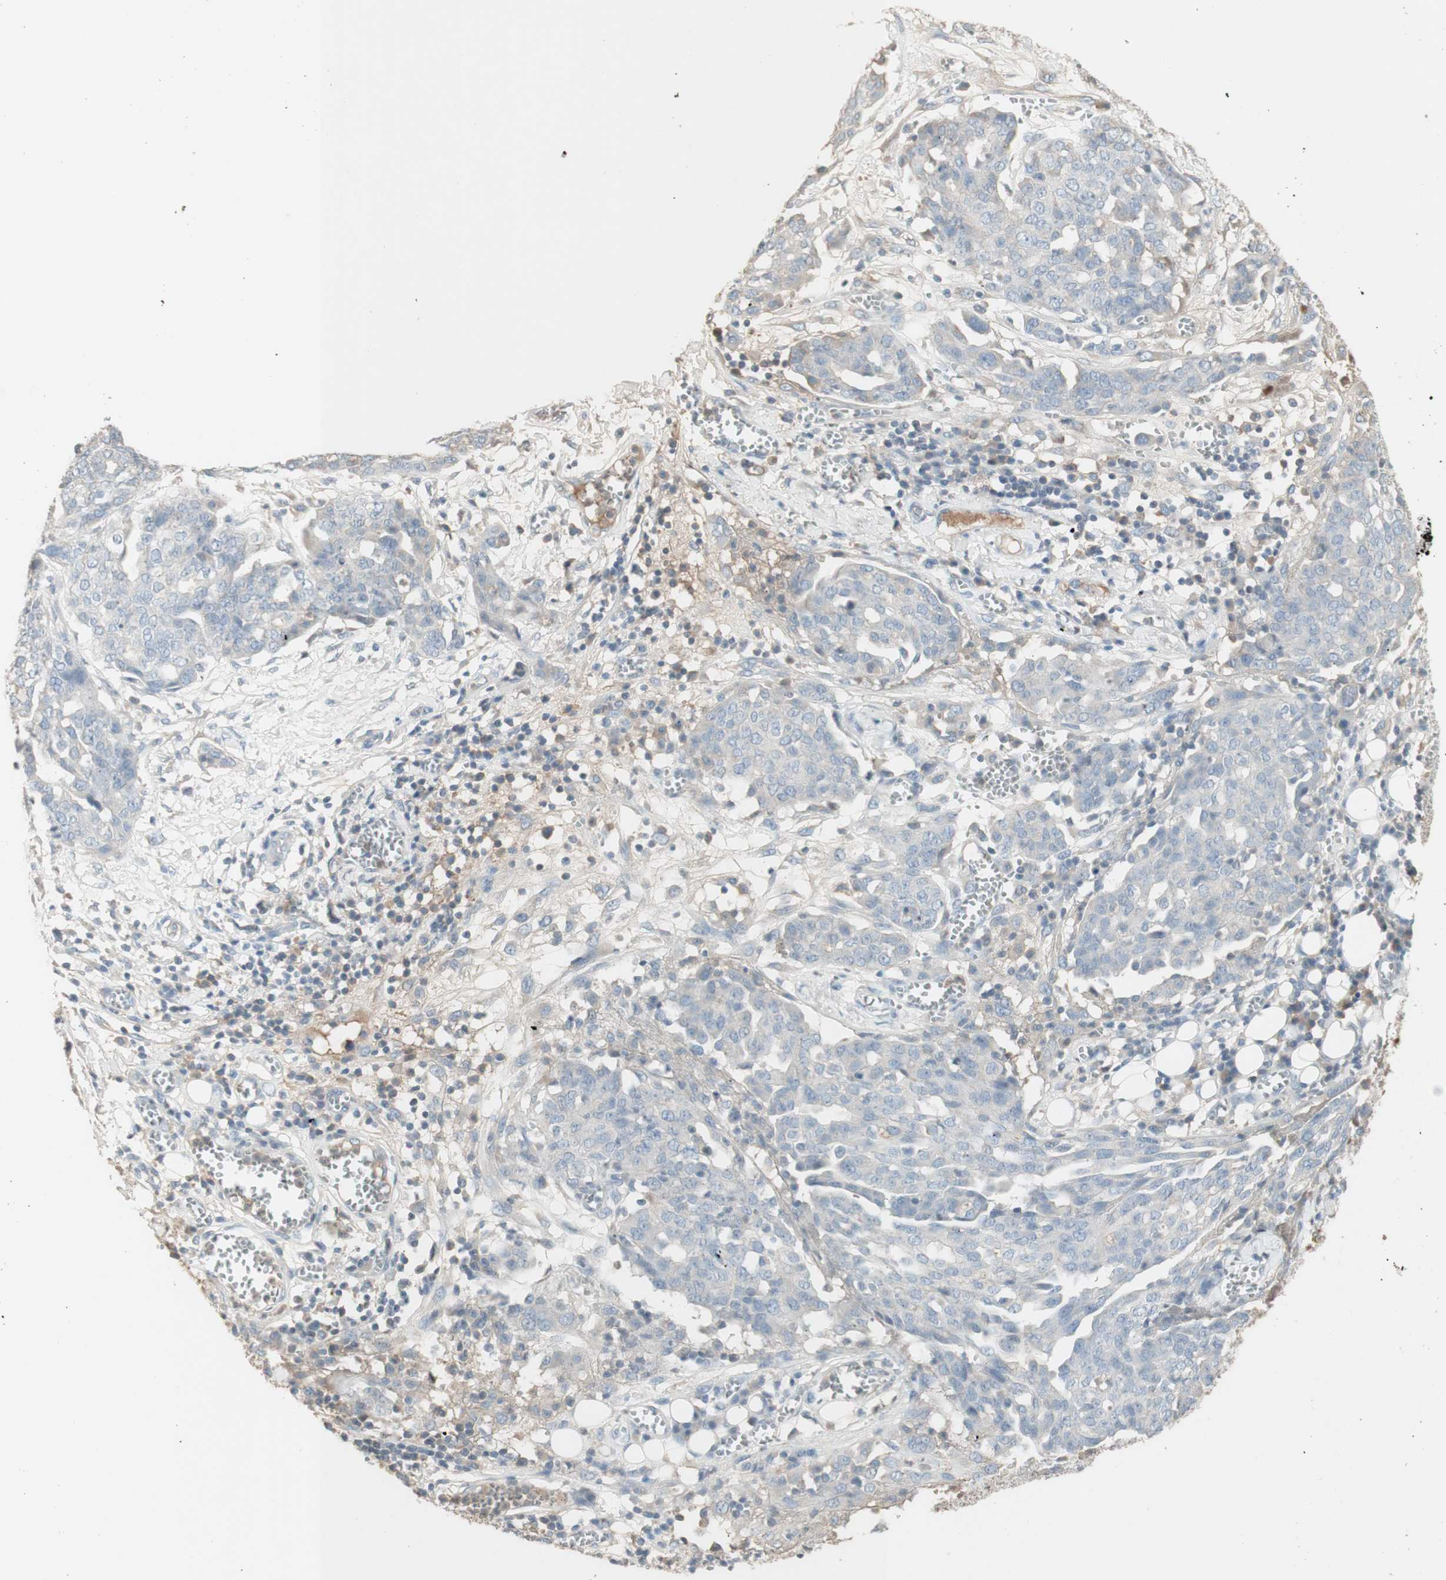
{"staining": {"intensity": "negative", "quantity": "none", "location": "none"}, "tissue": "ovarian cancer", "cell_type": "Tumor cells", "image_type": "cancer", "snomed": [{"axis": "morphology", "description": "Cystadenocarcinoma, serous, NOS"}, {"axis": "topography", "description": "Soft tissue"}, {"axis": "topography", "description": "Ovary"}], "caption": "IHC of human ovarian cancer reveals no expression in tumor cells. The staining is performed using DAB brown chromogen with nuclei counter-stained in using hematoxylin.", "gene": "IFNG", "patient": {"sex": "female", "age": 57}}